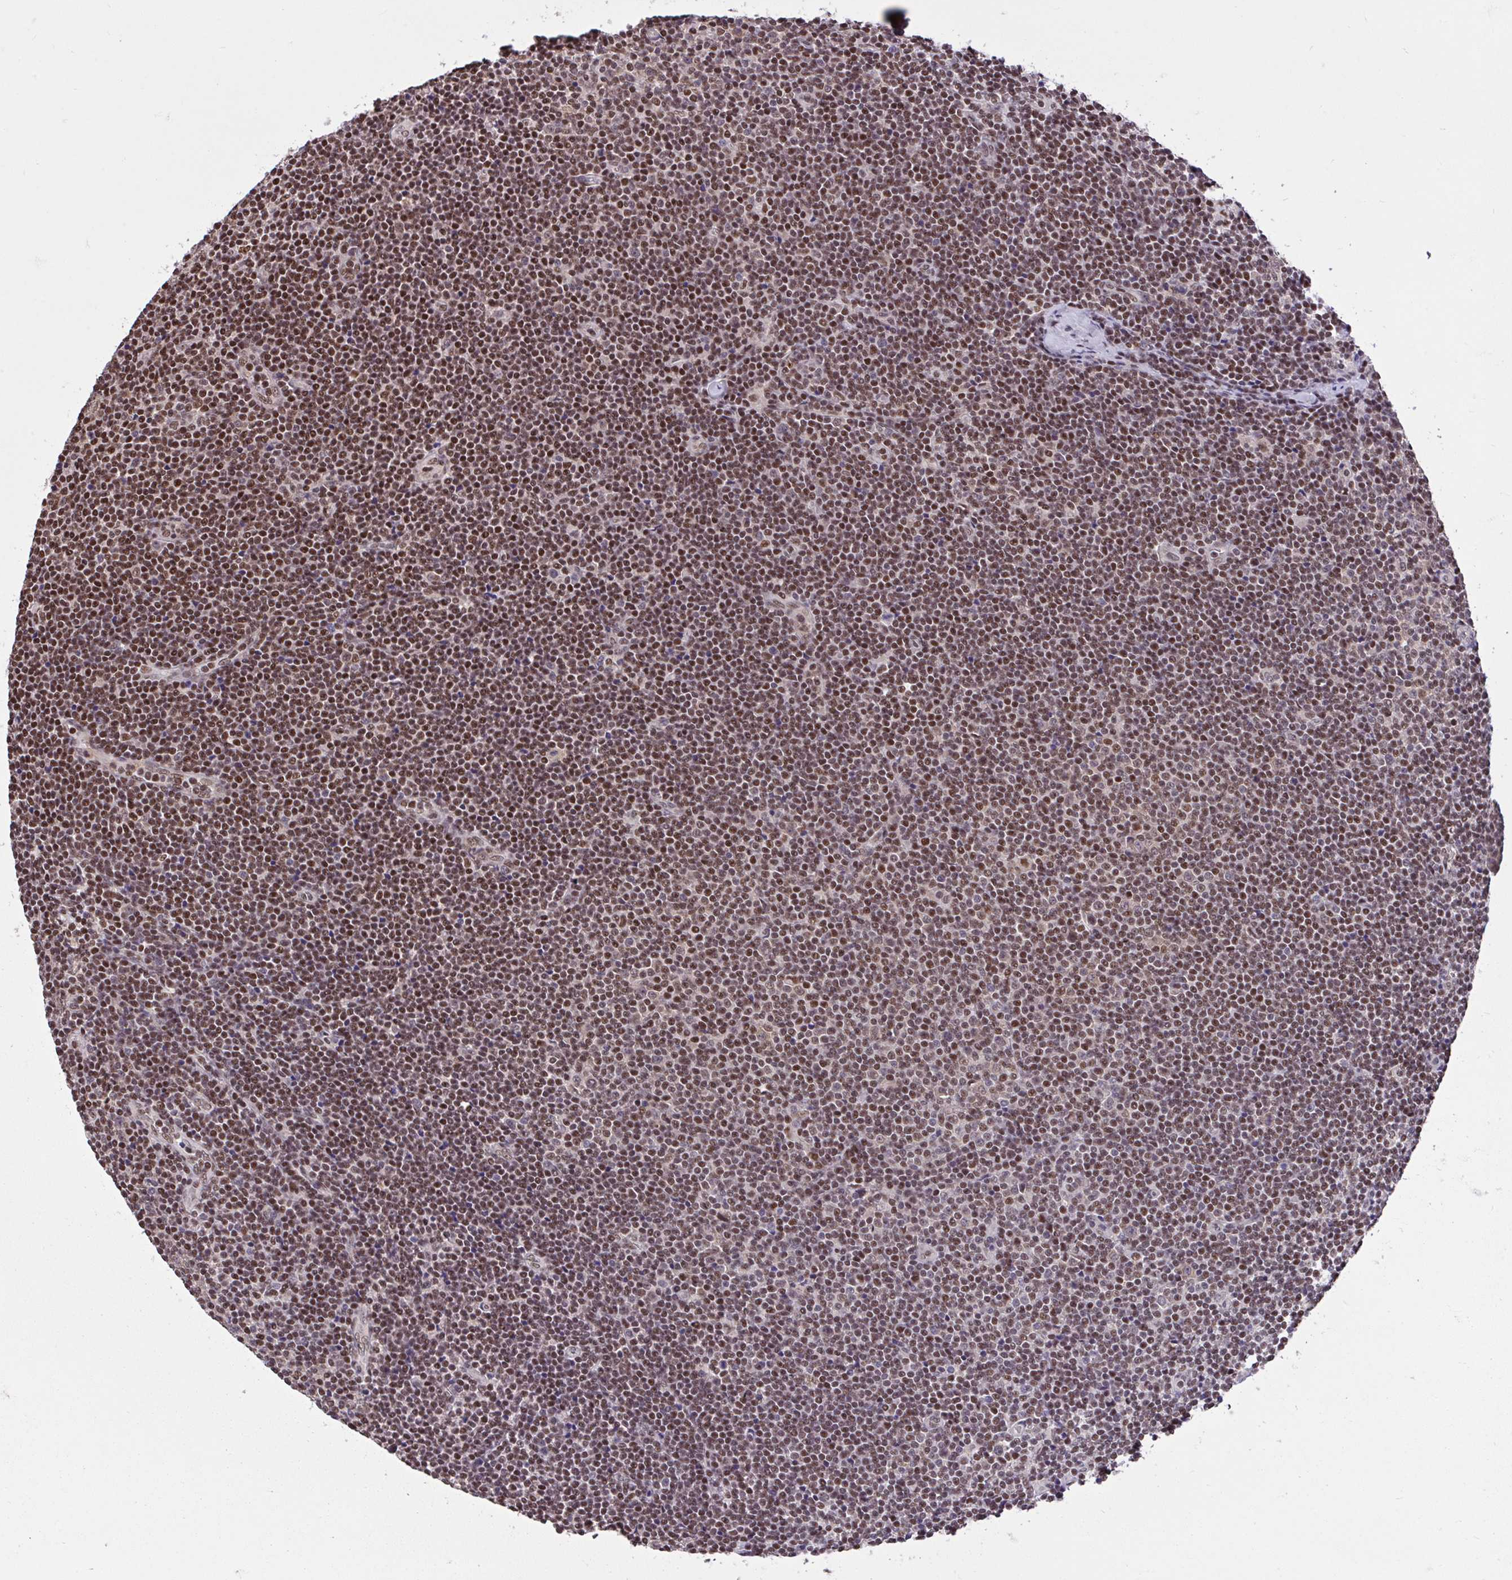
{"staining": {"intensity": "moderate", "quantity": ">75%", "location": "nuclear"}, "tissue": "lymphoma", "cell_type": "Tumor cells", "image_type": "cancer", "snomed": [{"axis": "morphology", "description": "Malignant lymphoma, non-Hodgkin's type, Low grade"}, {"axis": "topography", "description": "Lymph node"}], "caption": "Low-grade malignant lymphoma, non-Hodgkin's type stained for a protein (brown) shows moderate nuclear positive staining in approximately >75% of tumor cells.", "gene": "GLIS3", "patient": {"sex": "male", "age": 48}}